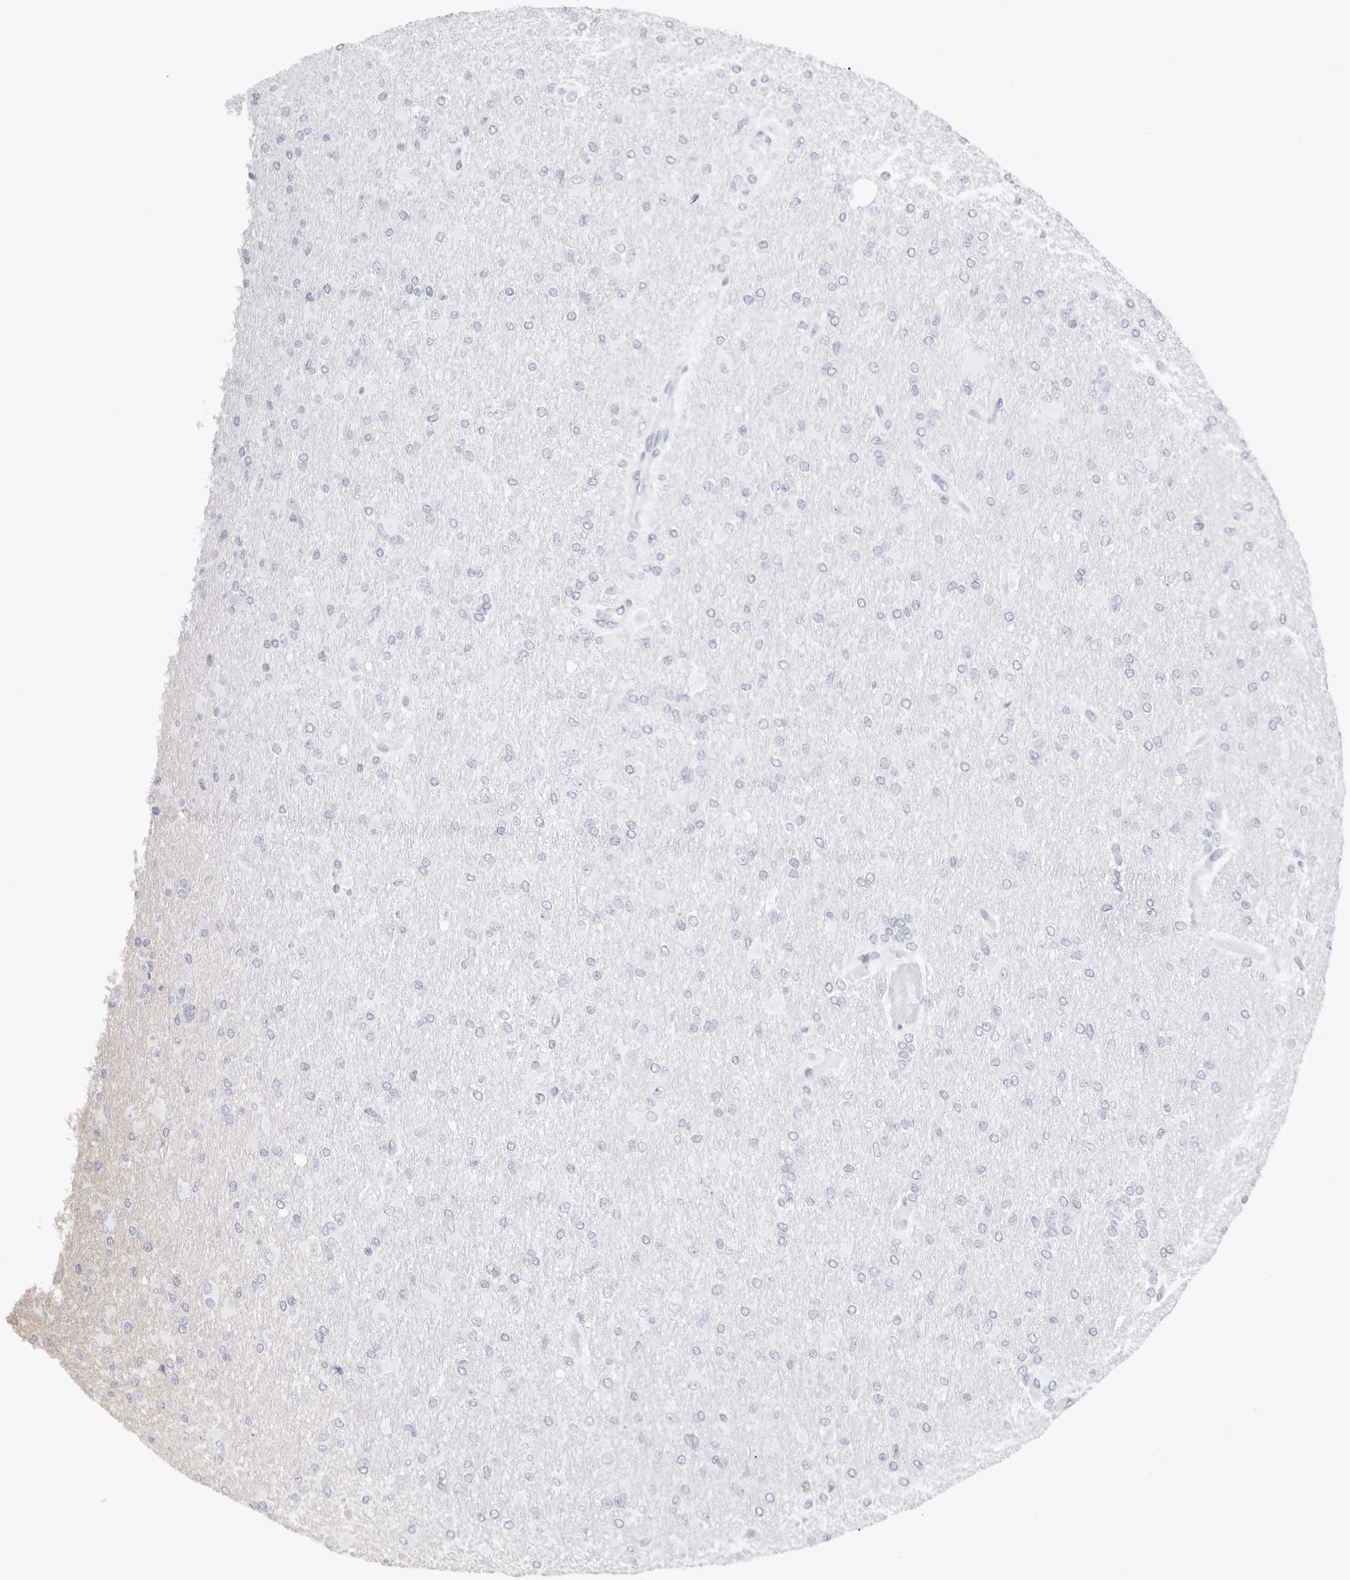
{"staining": {"intensity": "negative", "quantity": "none", "location": "none"}, "tissue": "glioma", "cell_type": "Tumor cells", "image_type": "cancer", "snomed": [{"axis": "morphology", "description": "Glioma, malignant, High grade"}, {"axis": "topography", "description": "Cerebral cortex"}], "caption": "Immunohistochemistry (IHC) of human glioma demonstrates no expression in tumor cells.", "gene": "PKDCC", "patient": {"sex": "female", "age": 36}}